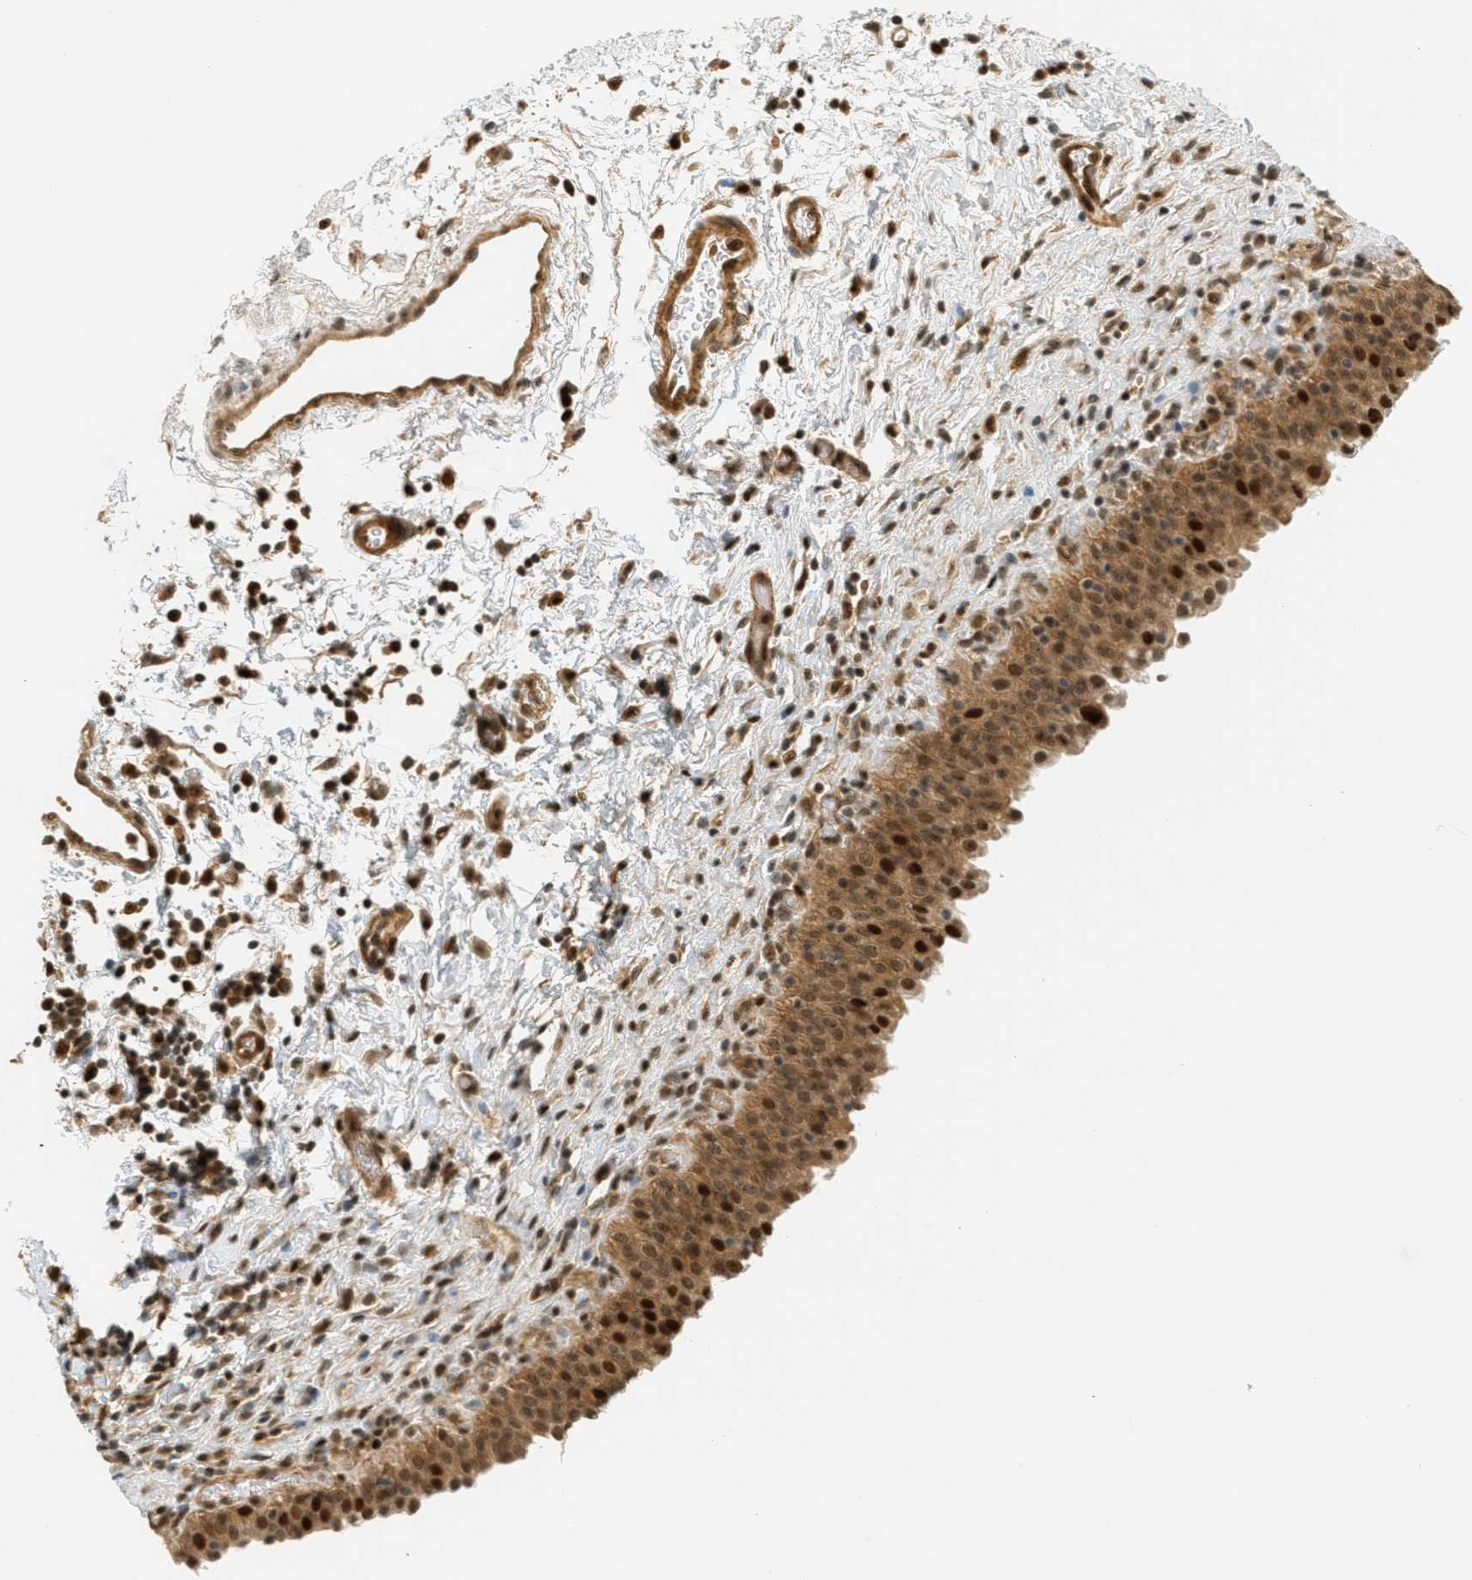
{"staining": {"intensity": "strong", "quantity": ">75%", "location": "cytoplasmic/membranous,nuclear"}, "tissue": "urinary bladder", "cell_type": "Urothelial cells", "image_type": "normal", "snomed": [{"axis": "morphology", "description": "Normal tissue, NOS"}, {"axis": "topography", "description": "Urinary bladder"}], "caption": "Urinary bladder stained with DAB (3,3'-diaminobenzidine) immunohistochemistry displays high levels of strong cytoplasmic/membranous,nuclear expression in about >75% of urothelial cells. (IHC, brightfield microscopy, high magnification).", "gene": "FOXM1", "patient": {"sex": "male", "age": 51}}